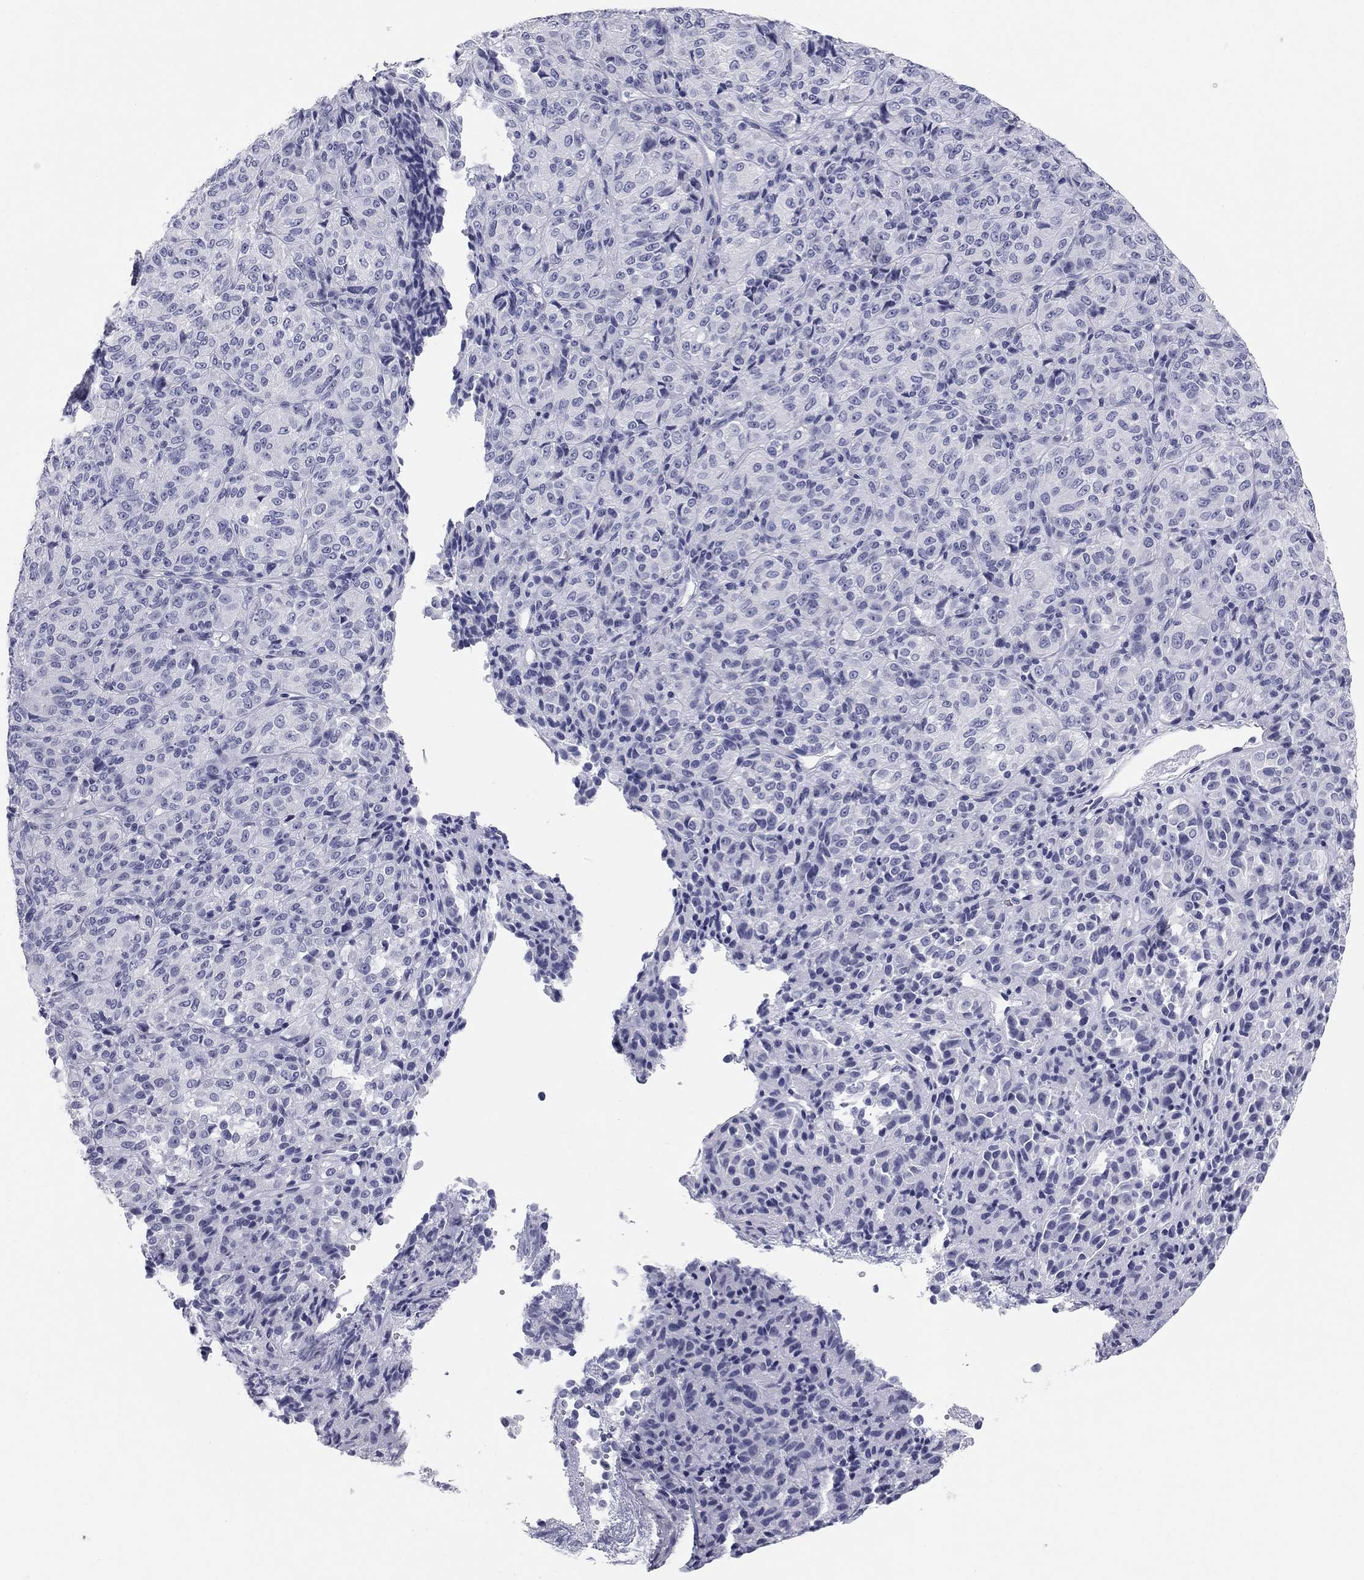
{"staining": {"intensity": "negative", "quantity": "none", "location": "none"}, "tissue": "melanoma", "cell_type": "Tumor cells", "image_type": "cancer", "snomed": [{"axis": "morphology", "description": "Malignant melanoma, Metastatic site"}, {"axis": "topography", "description": "Brain"}], "caption": "This histopathology image is of malignant melanoma (metastatic site) stained with immunohistochemistry to label a protein in brown with the nuclei are counter-stained blue. There is no staining in tumor cells. (Brightfield microscopy of DAB IHC at high magnification).", "gene": "SULT2B1", "patient": {"sex": "female", "age": 56}}